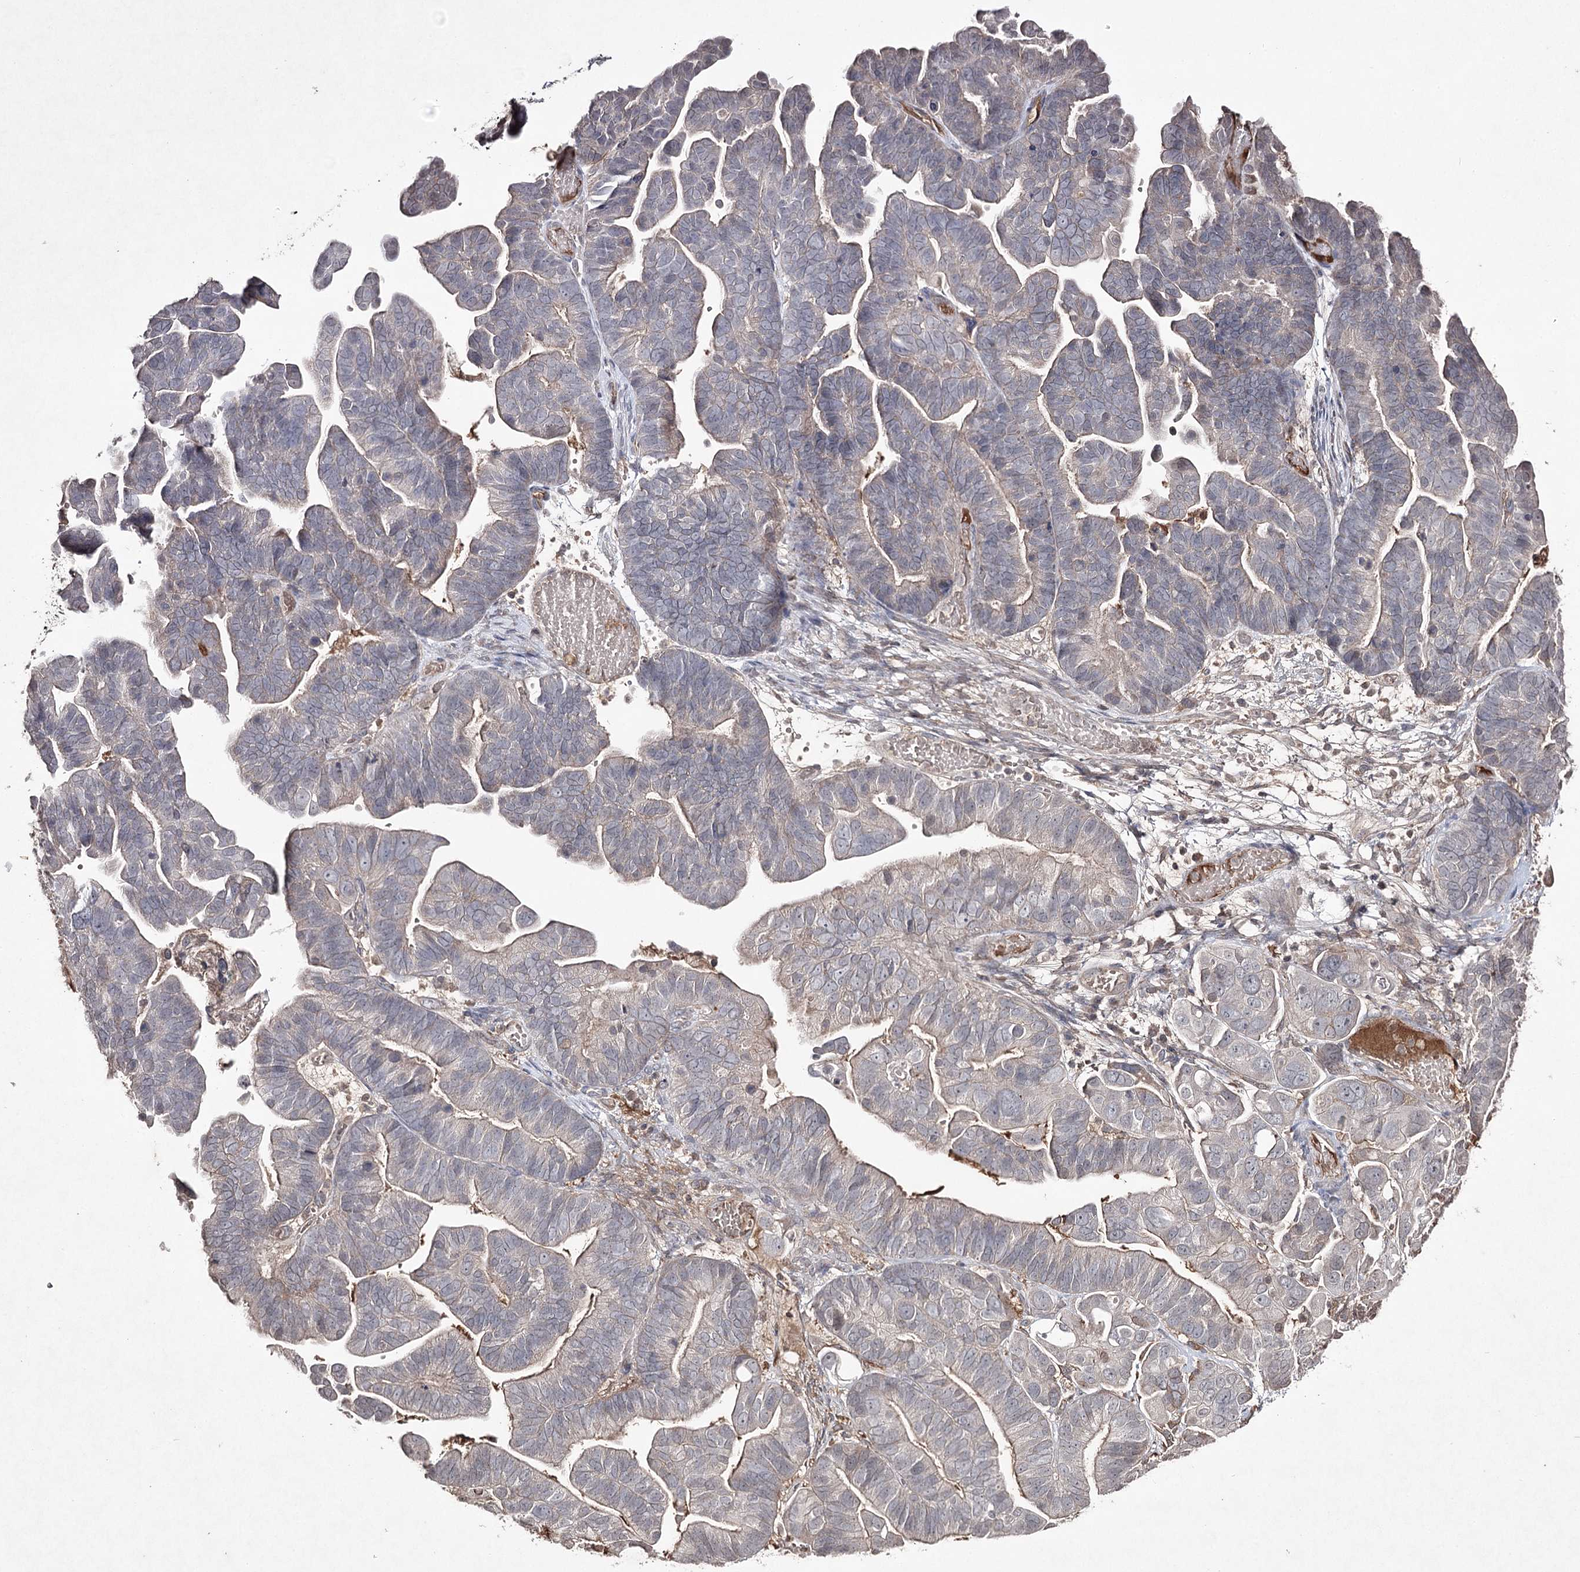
{"staining": {"intensity": "negative", "quantity": "none", "location": "none"}, "tissue": "ovarian cancer", "cell_type": "Tumor cells", "image_type": "cancer", "snomed": [{"axis": "morphology", "description": "Cystadenocarcinoma, serous, NOS"}, {"axis": "topography", "description": "Ovary"}], "caption": "Immunohistochemistry of ovarian cancer (serous cystadenocarcinoma) displays no staining in tumor cells.", "gene": "SYNGR3", "patient": {"sex": "female", "age": 56}}